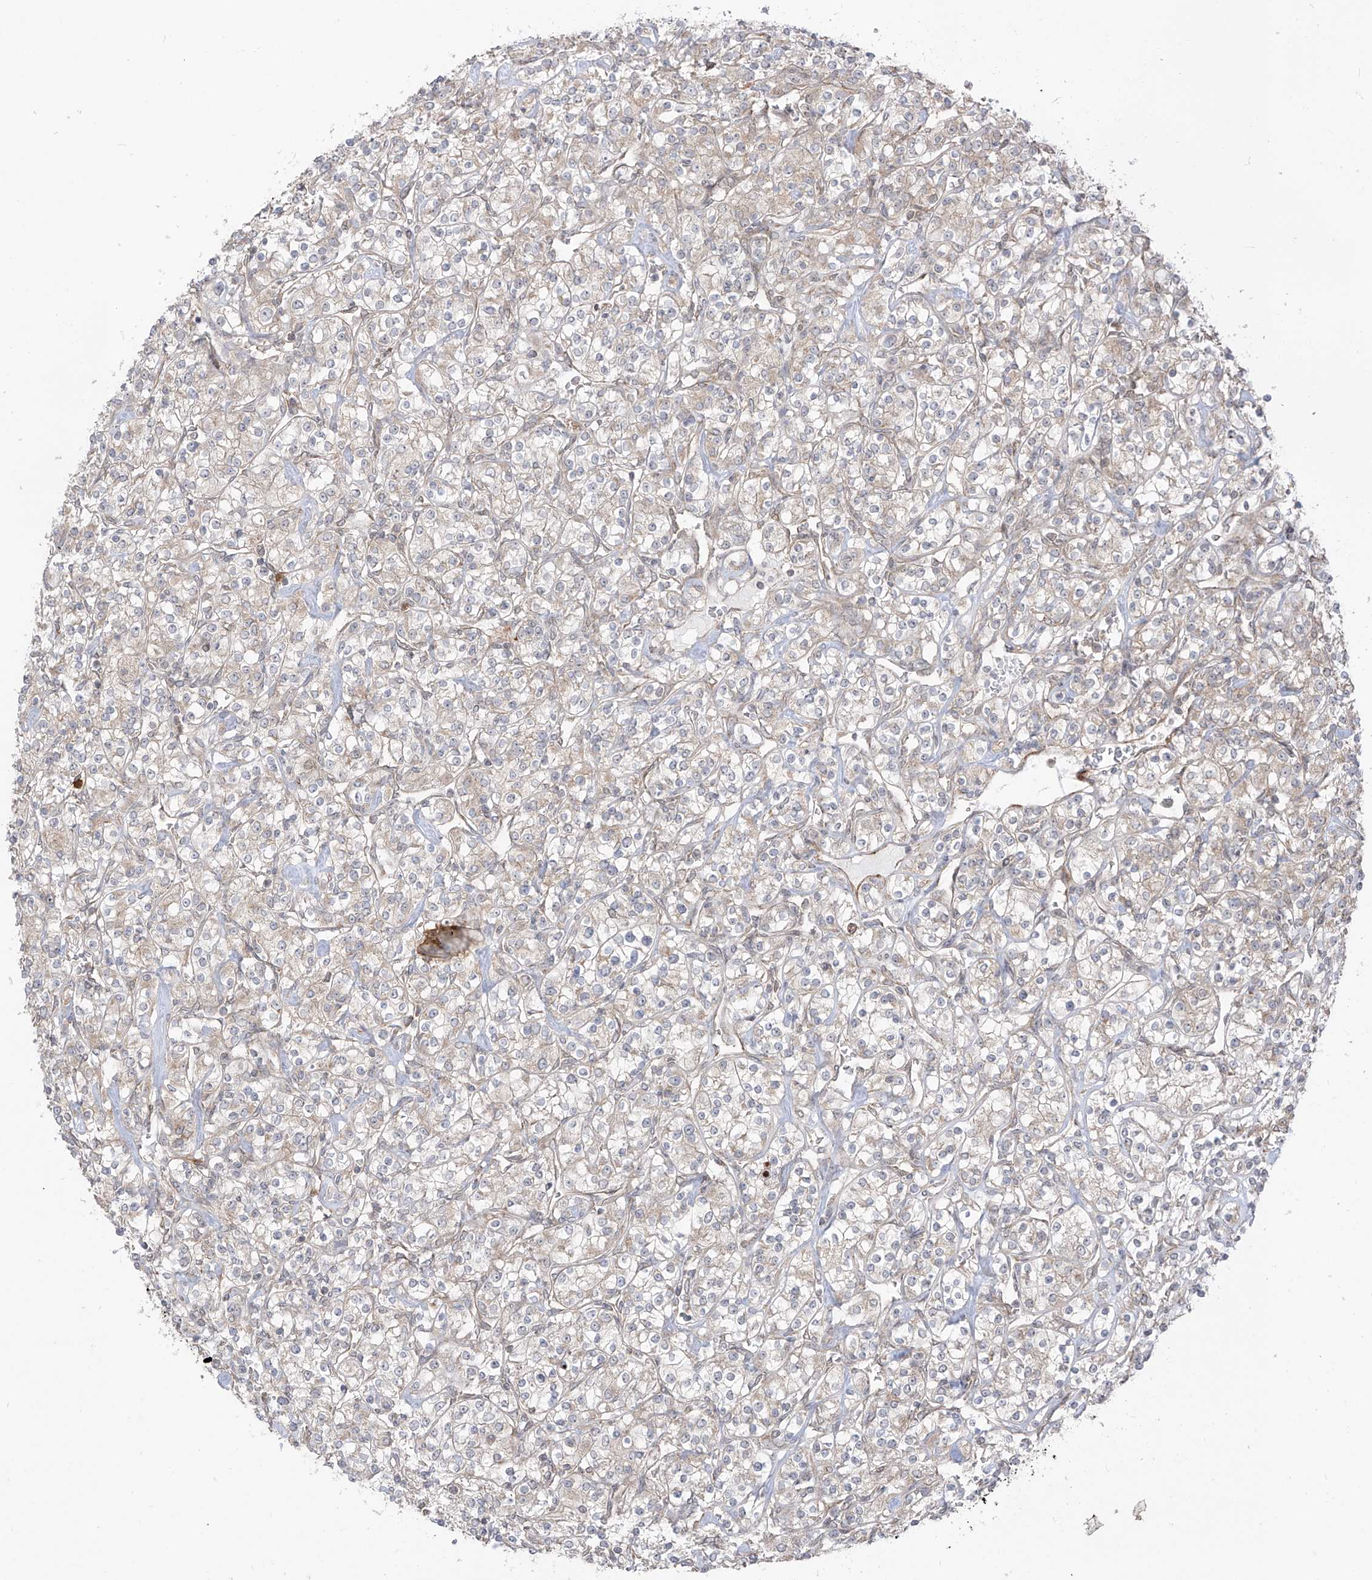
{"staining": {"intensity": "negative", "quantity": "none", "location": "none"}, "tissue": "renal cancer", "cell_type": "Tumor cells", "image_type": "cancer", "snomed": [{"axis": "morphology", "description": "Adenocarcinoma, NOS"}, {"axis": "topography", "description": "Kidney"}], "caption": "Renal cancer (adenocarcinoma) was stained to show a protein in brown. There is no significant staining in tumor cells.", "gene": "PDE11A", "patient": {"sex": "male", "age": 77}}